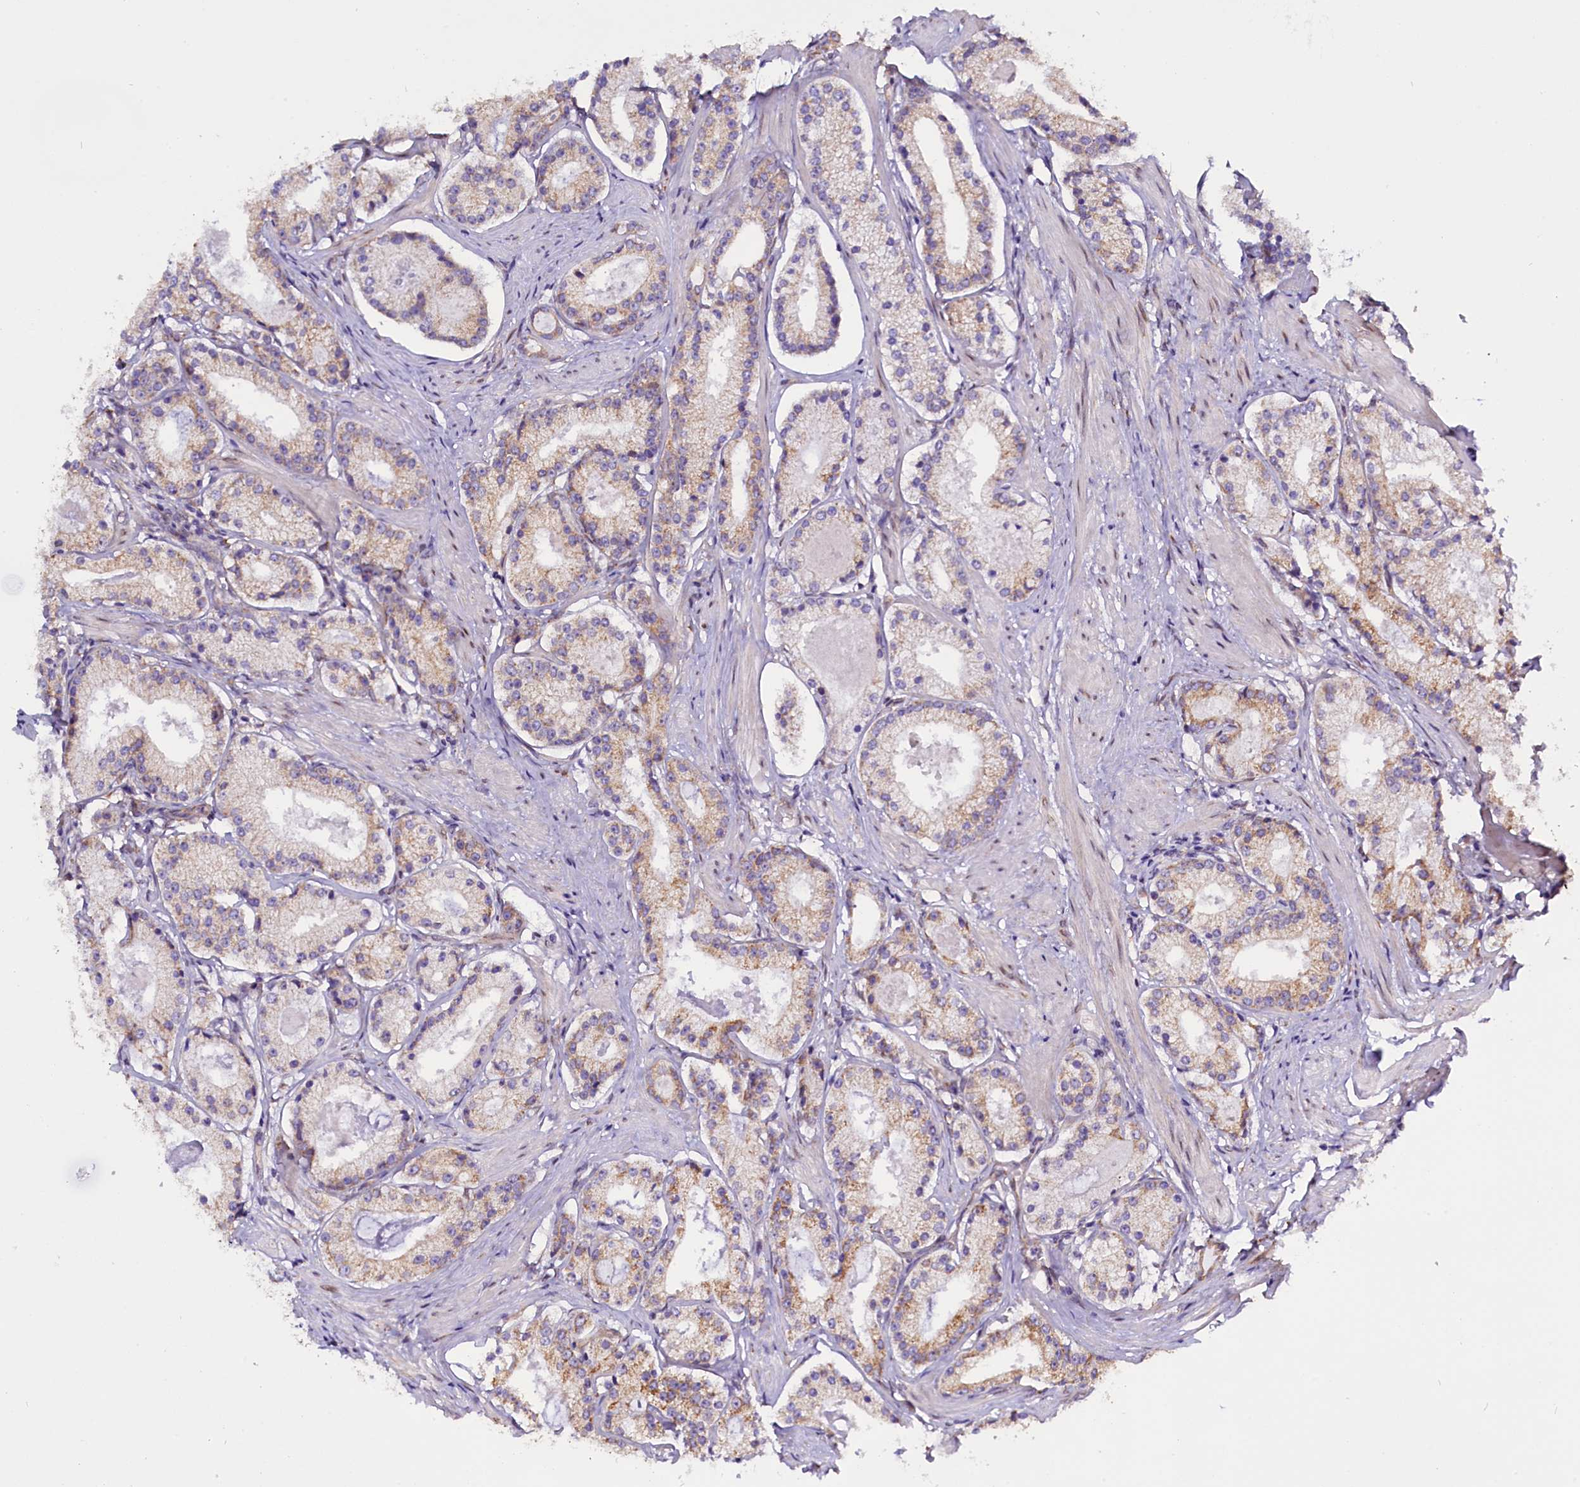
{"staining": {"intensity": "weak", "quantity": "25%-75%", "location": "cytoplasmic/membranous"}, "tissue": "prostate cancer", "cell_type": "Tumor cells", "image_type": "cancer", "snomed": [{"axis": "morphology", "description": "Adenocarcinoma, Low grade"}, {"axis": "topography", "description": "Prostate"}], "caption": "IHC of prostate cancer (low-grade adenocarcinoma) shows low levels of weak cytoplasmic/membranous expression in approximately 25%-75% of tumor cells. IHC stains the protein of interest in brown and the nuclei are stained blue.", "gene": "UACA", "patient": {"sex": "male", "age": 57}}